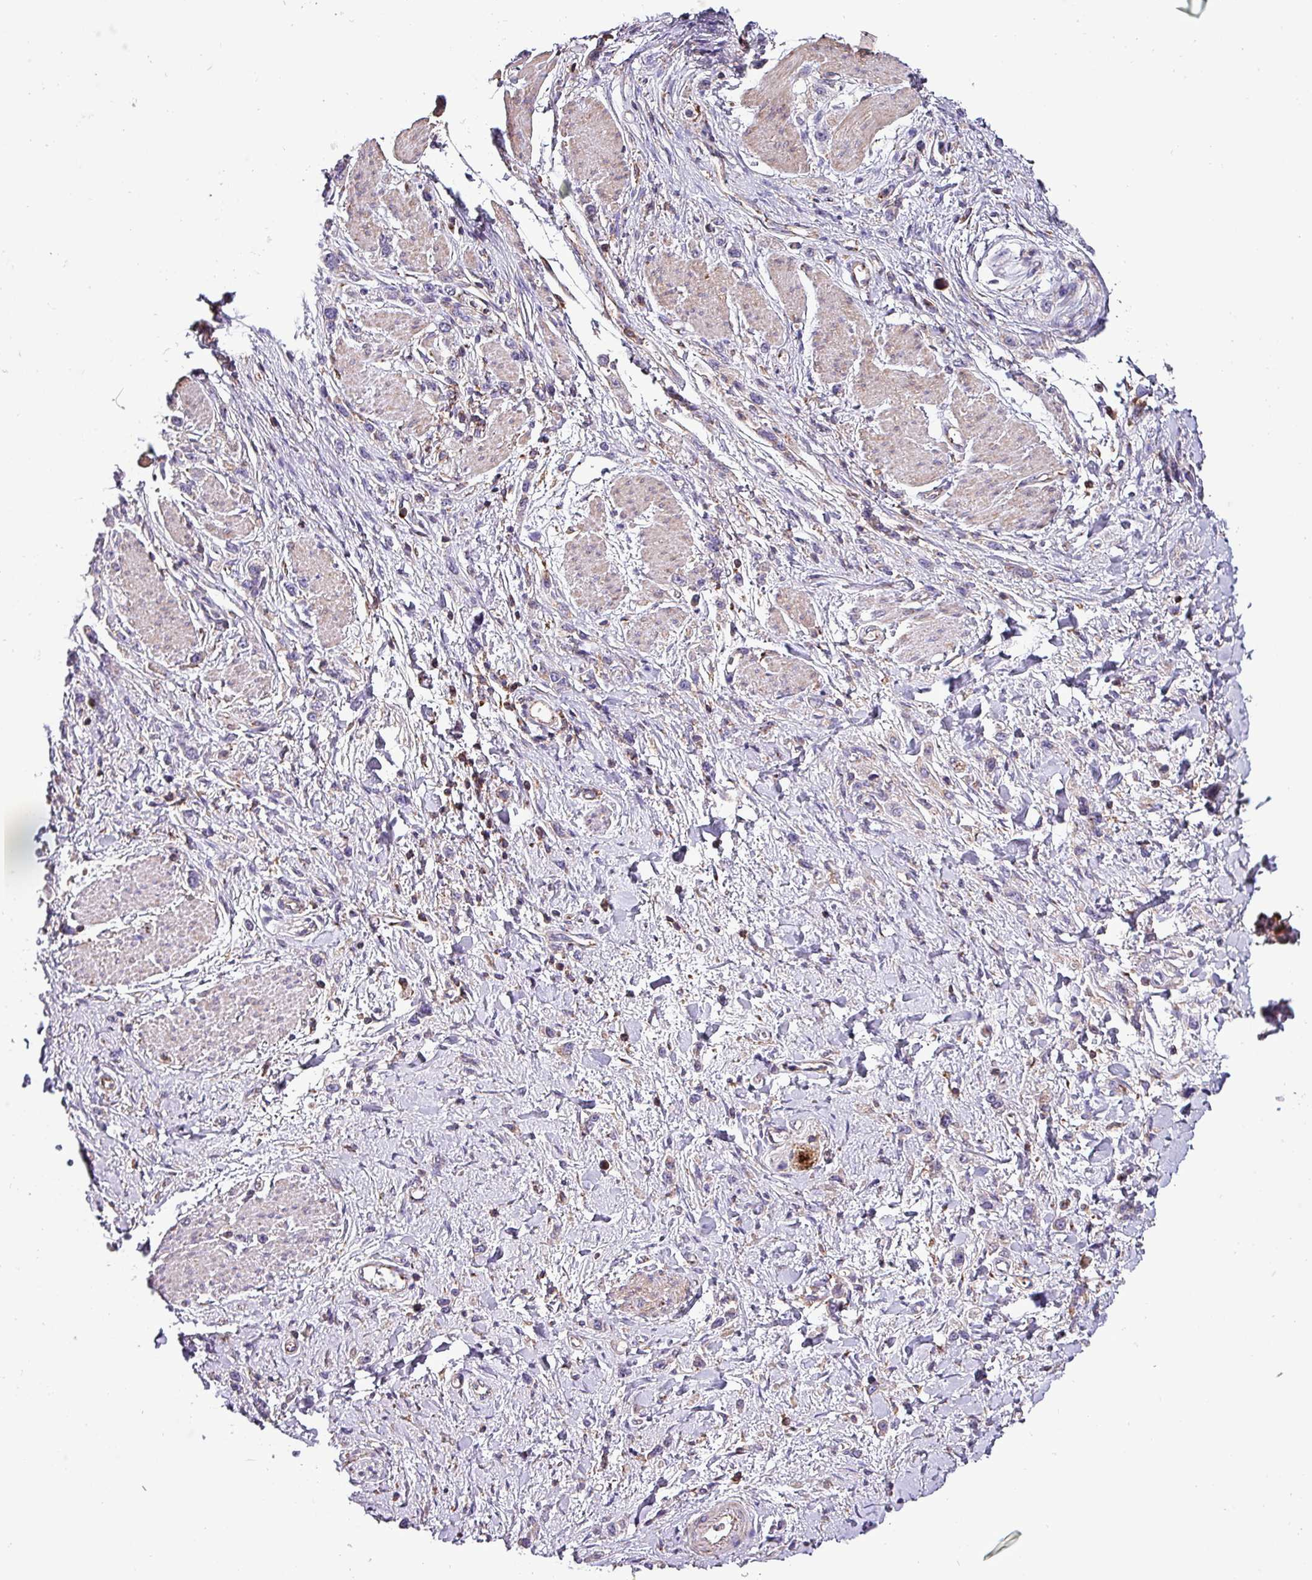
{"staining": {"intensity": "negative", "quantity": "none", "location": "none"}, "tissue": "stomach cancer", "cell_type": "Tumor cells", "image_type": "cancer", "snomed": [{"axis": "morphology", "description": "Adenocarcinoma, NOS"}, {"axis": "topography", "description": "Stomach"}], "caption": "Stomach adenocarcinoma was stained to show a protein in brown. There is no significant positivity in tumor cells. (DAB immunohistochemistry visualized using brightfield microscopy, high magnification).", "gene": "VAMP4", "patient": {"sex": "female", "age": 65}}